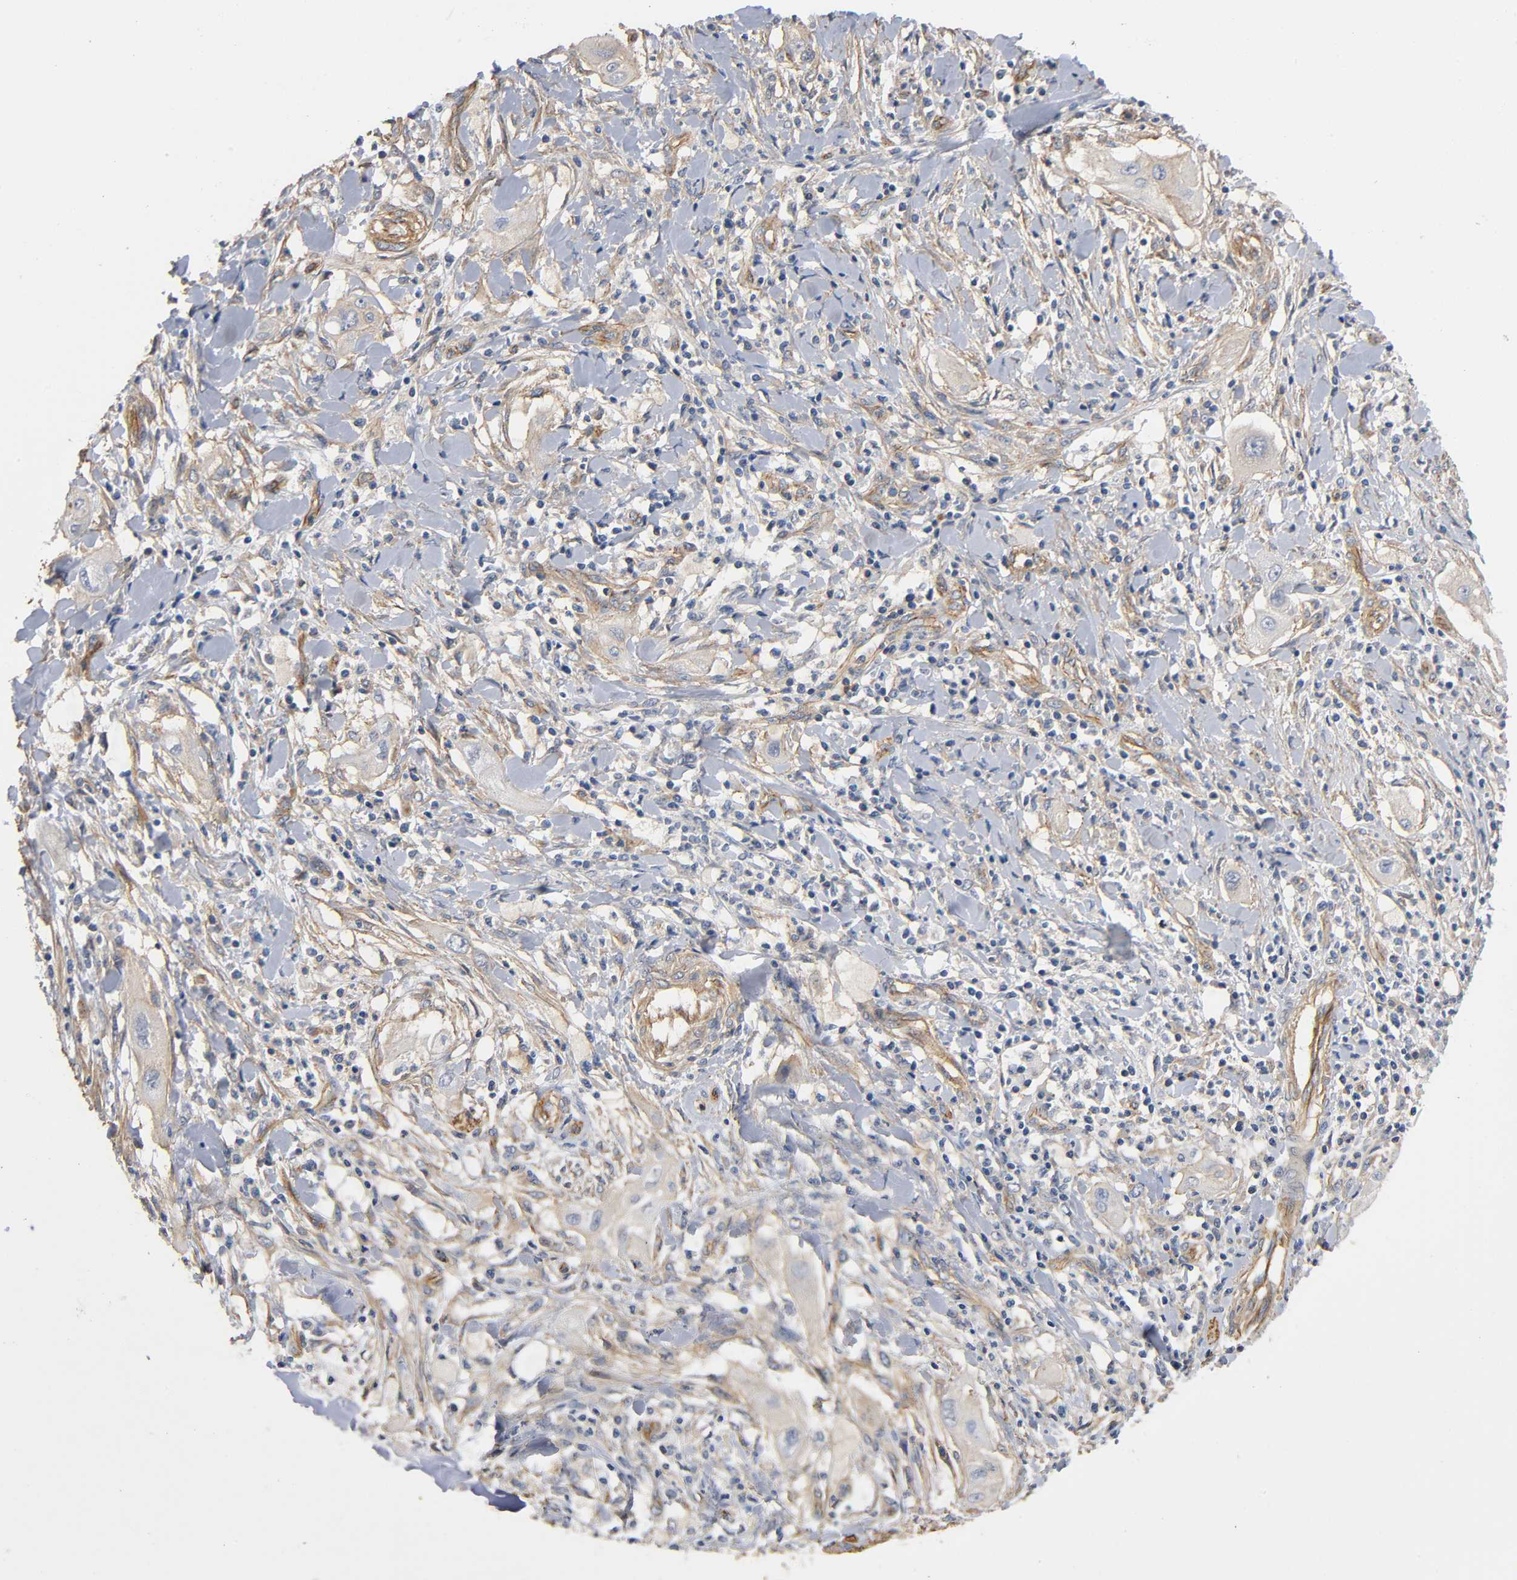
{"staining": {"intensity": "negative", "quantity": "none", "location": "none"}, "tissue": "lung cancer", "cell_type": "Tumor cells", "image_type": "cancer", "snomed": [{"axis": "morphology", "description": "Squamous cell carcinoma, NOS"}, {"axis": "topography", "description": "Lung"}], "caption": "This is an IHC histopathology image of human lung cancer. There is no staining in tumor cells.", "gene": "MARS1", "patient": {"sex": "female", "age": 47}}